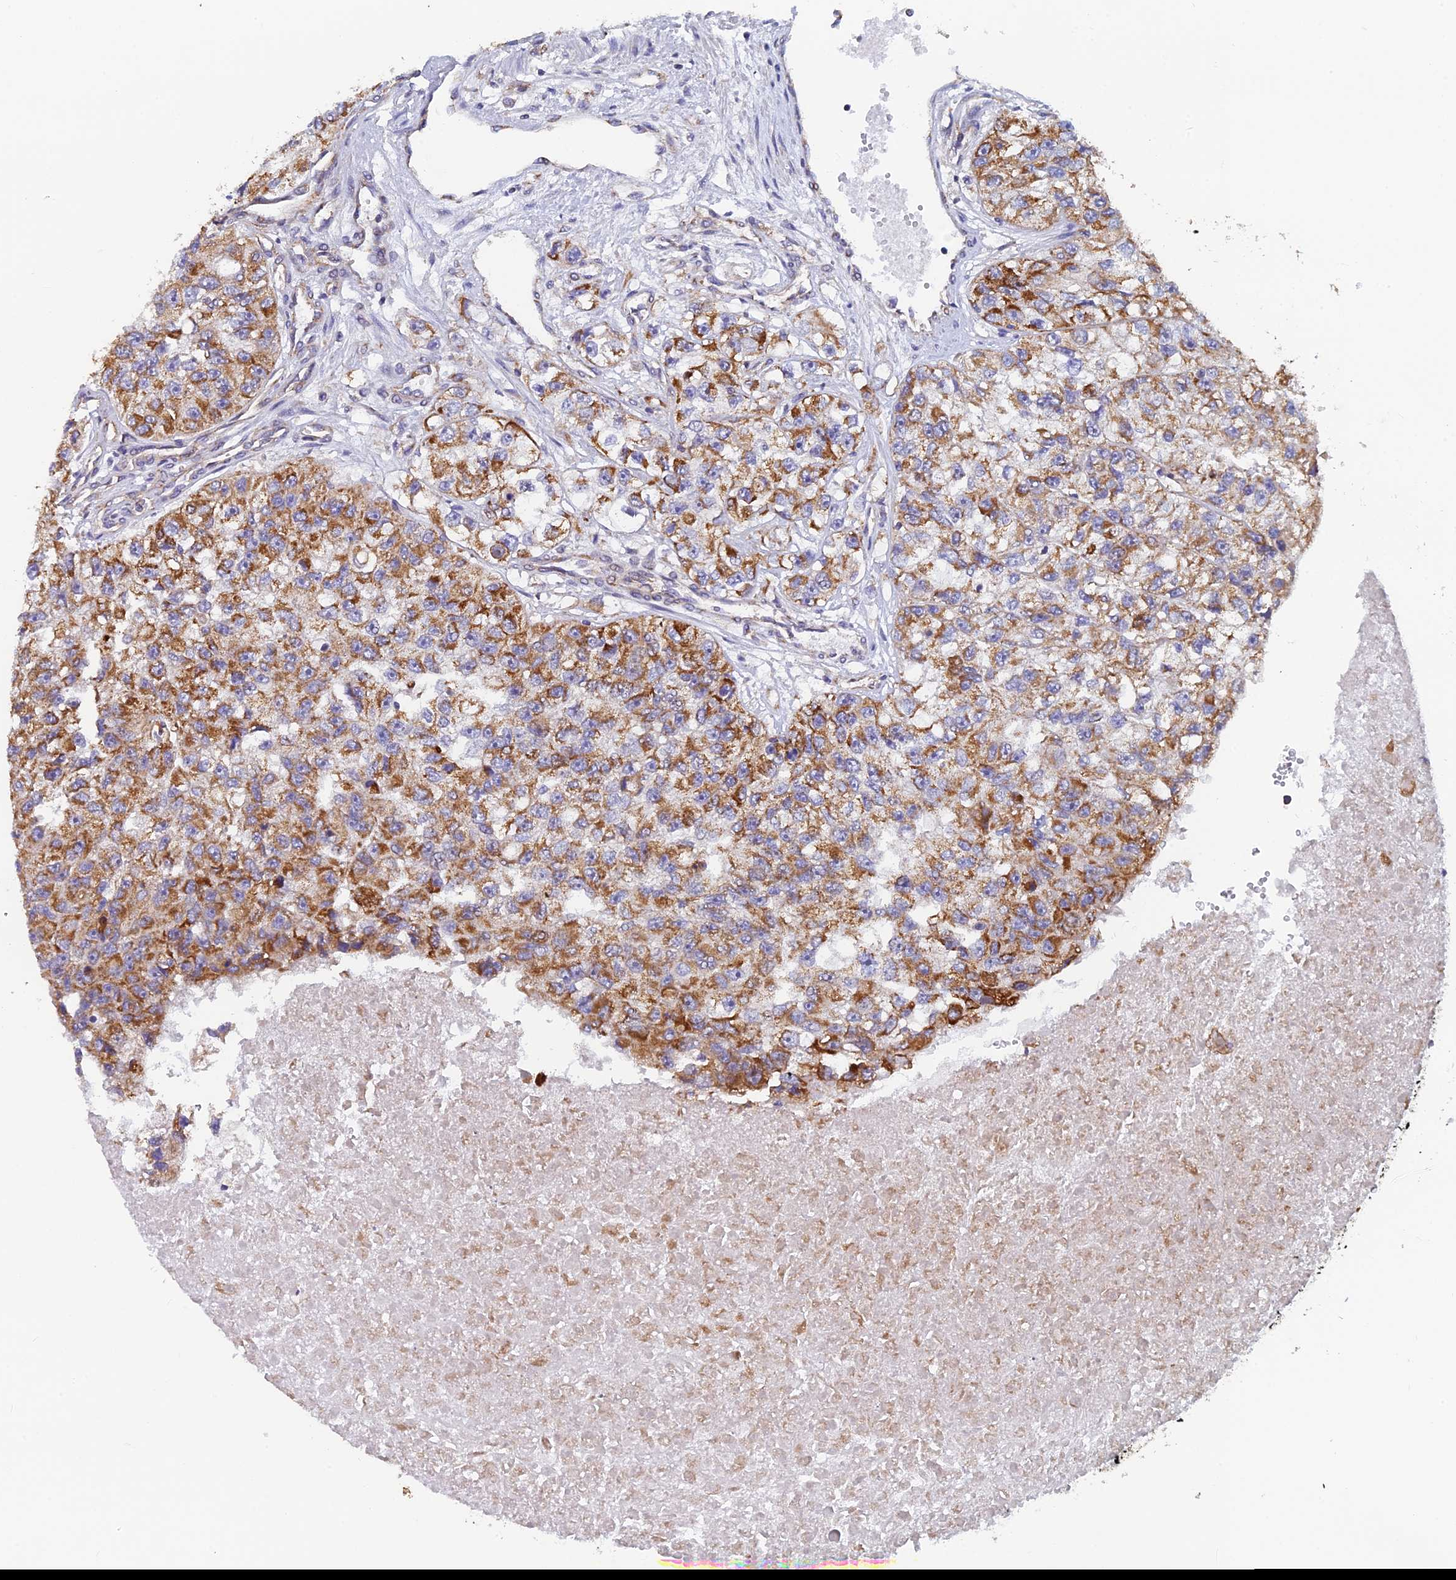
{"staining": {"intensity": "moderate", "quantity": ">75%", "location": "cytoplasmic/membranous"}, "tissue": "renal cancer", "cell_type": "Tumor cells", "image_type": "cancer", "snomed": [{"axis": "morphology", "description": "Adenocarcinoma, NOS"}, {"axis": "topography", "description": "Kidney"}], "caption": "This micrograph displays immunohistochemistry (IHC) staining of human renal cancer, with medium moderate cytoplasmic/membranous expression in approximately >75% of tumor cells.", "gene": "MRPS9", "patient": {"sex": "male", "age": 63}}